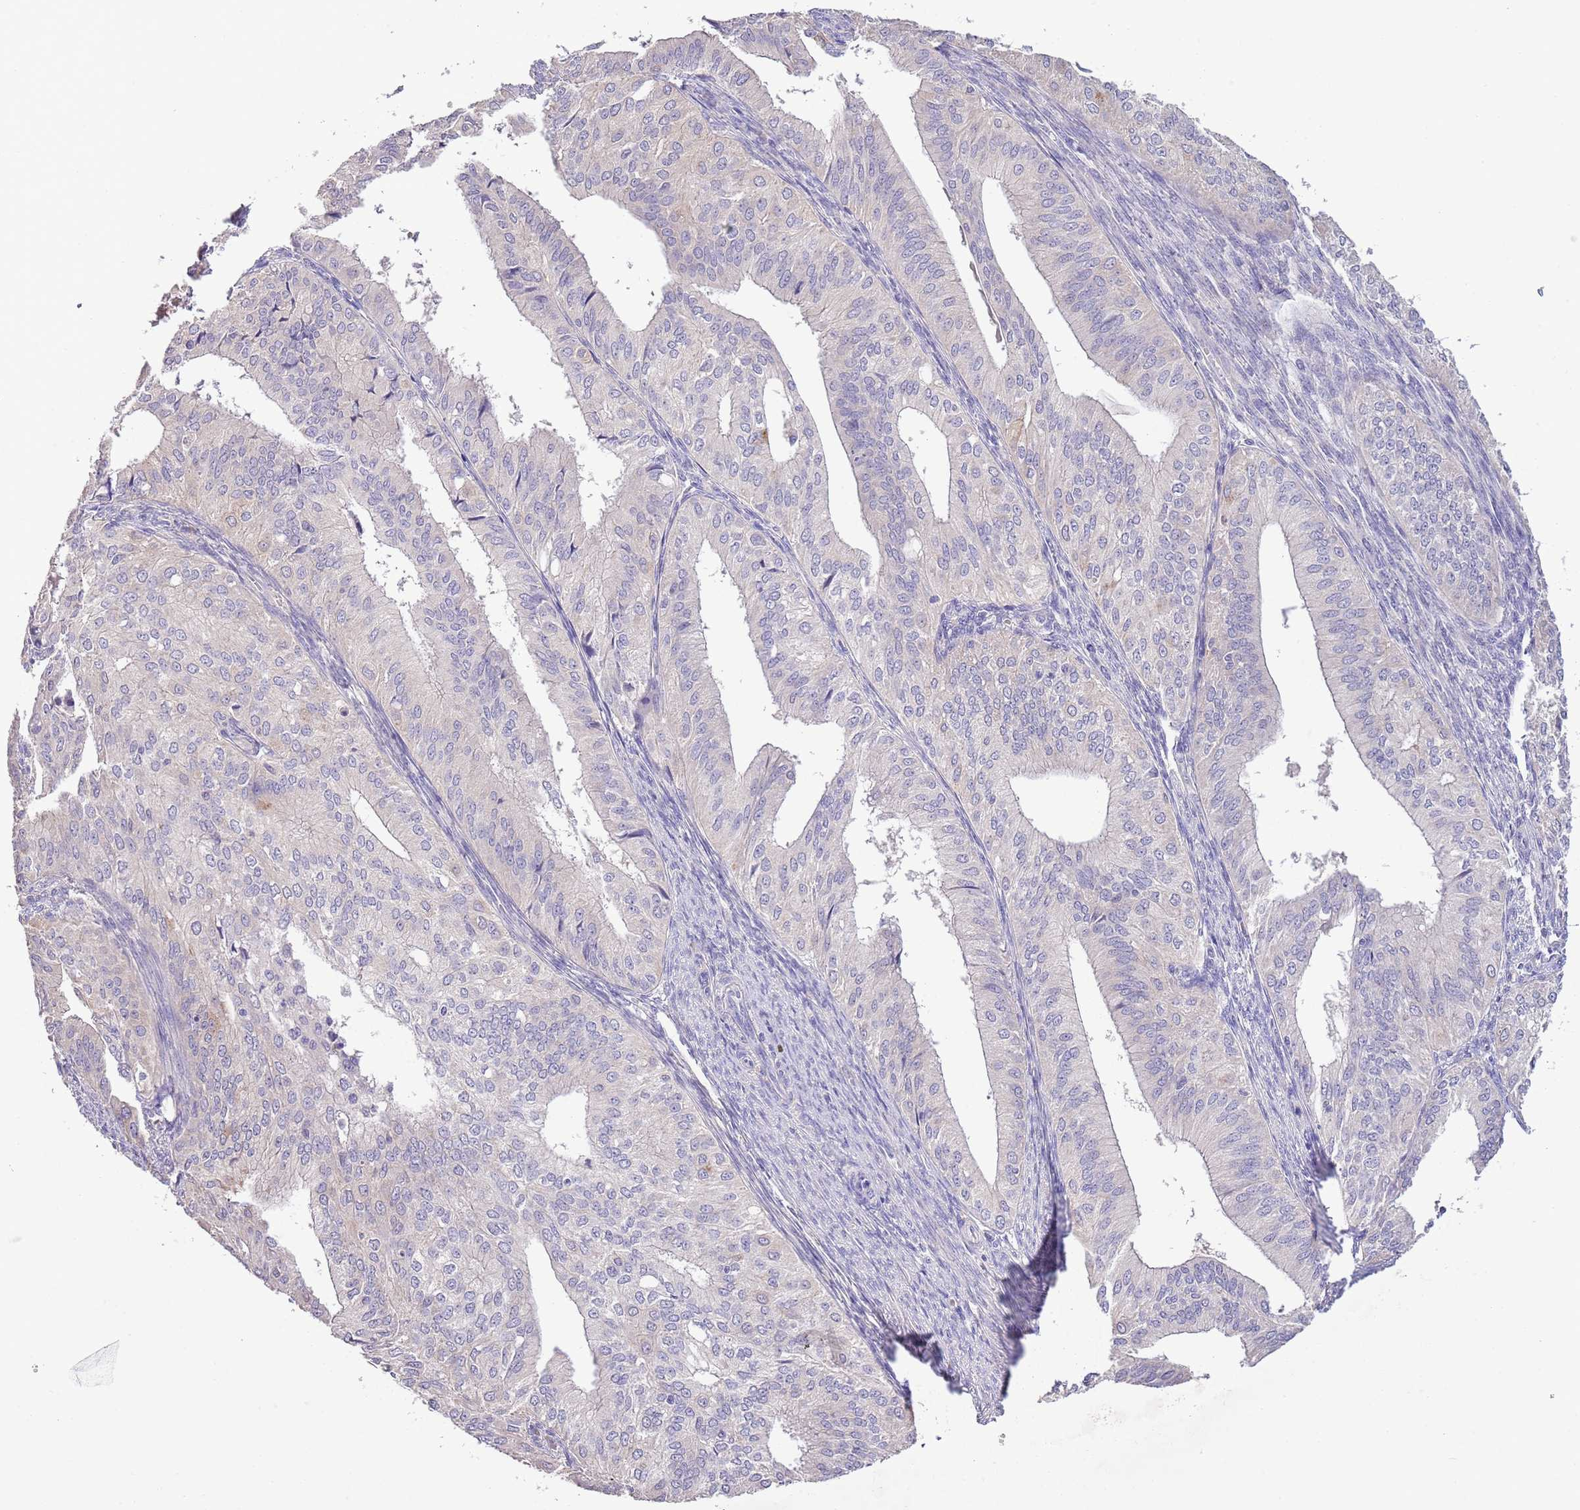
{"staining": {"intensity": "negative", "quantity": "none", "location": "none"}, "tissue": "endometrial cancer", "cell_type": "Tumor cells", "image_type": "cancer", "snomed": [{"axis": "morphology", "description": "Adenocarcinoma, NOS"}, {"axis": "topography", "description": "Endometrium"}], "caption": "Immunohistochemistry of adenocarcinoma (endometrial) shows no staining in tumor cells.", "gene": "ZNF658", "patient": {"sex": "female", "age": 50}}